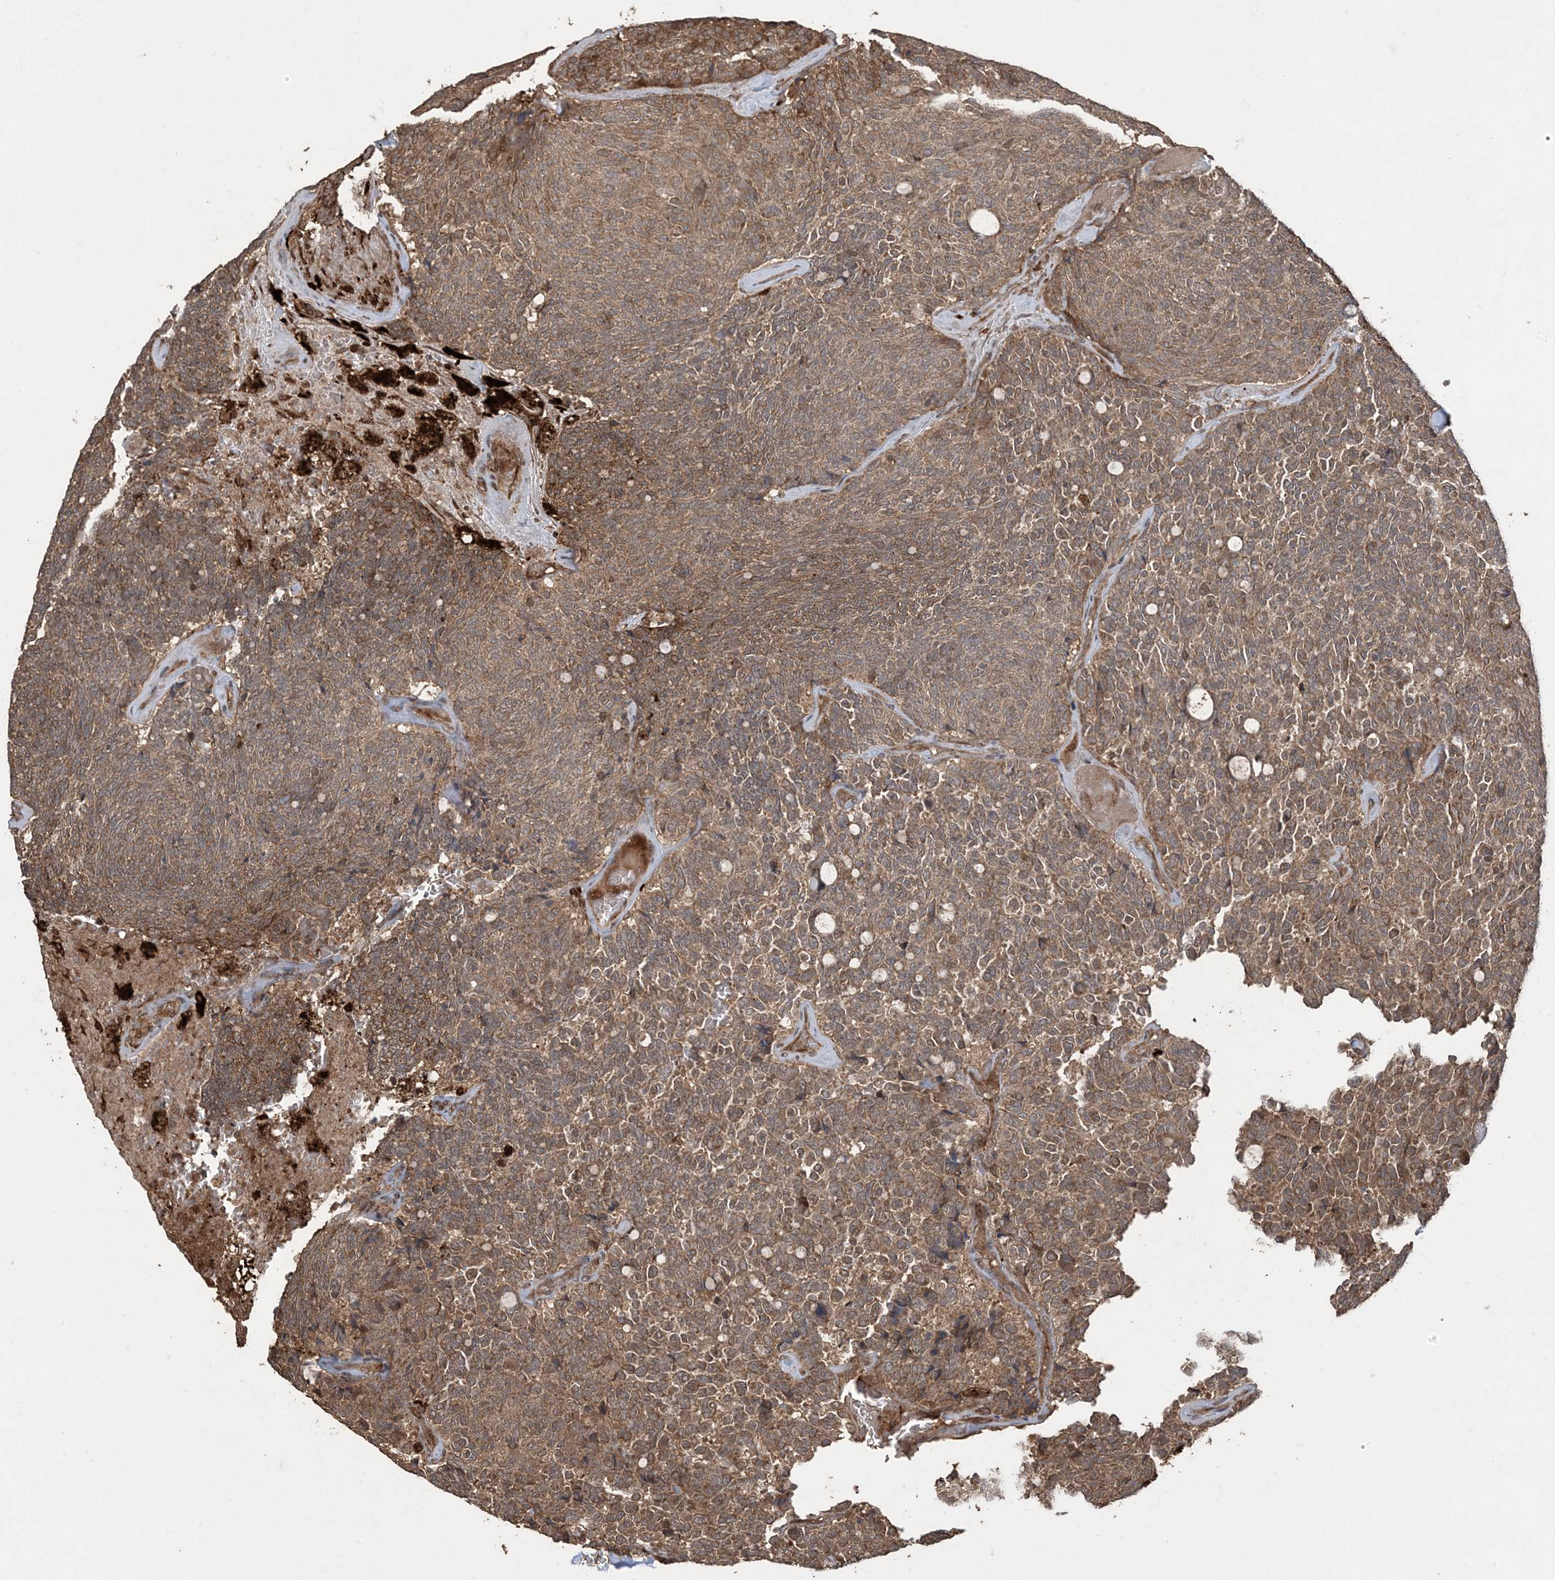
{"staining": {"intensity": "moderate", "quantity": ">75%", "location": "cytoplasmic/membranous"}, "tissue": "carcinoid", "cell_type": "Tumor cells", "image_type": "cancer", "snomed": [{"axis": "morphology", "description": "Carcinoid, malignant, NOS"}, {"axis": "topography", "description": "Pancreas"}], "caption": "There is medium levels of moderate cytoplasmic/membranous staining in tumor cells of carcinoid, as demonstrated by immunohistochemical staining (brown color).", "gene": "EFCAB8", "patient": {"sex": "female", "age": 54}}